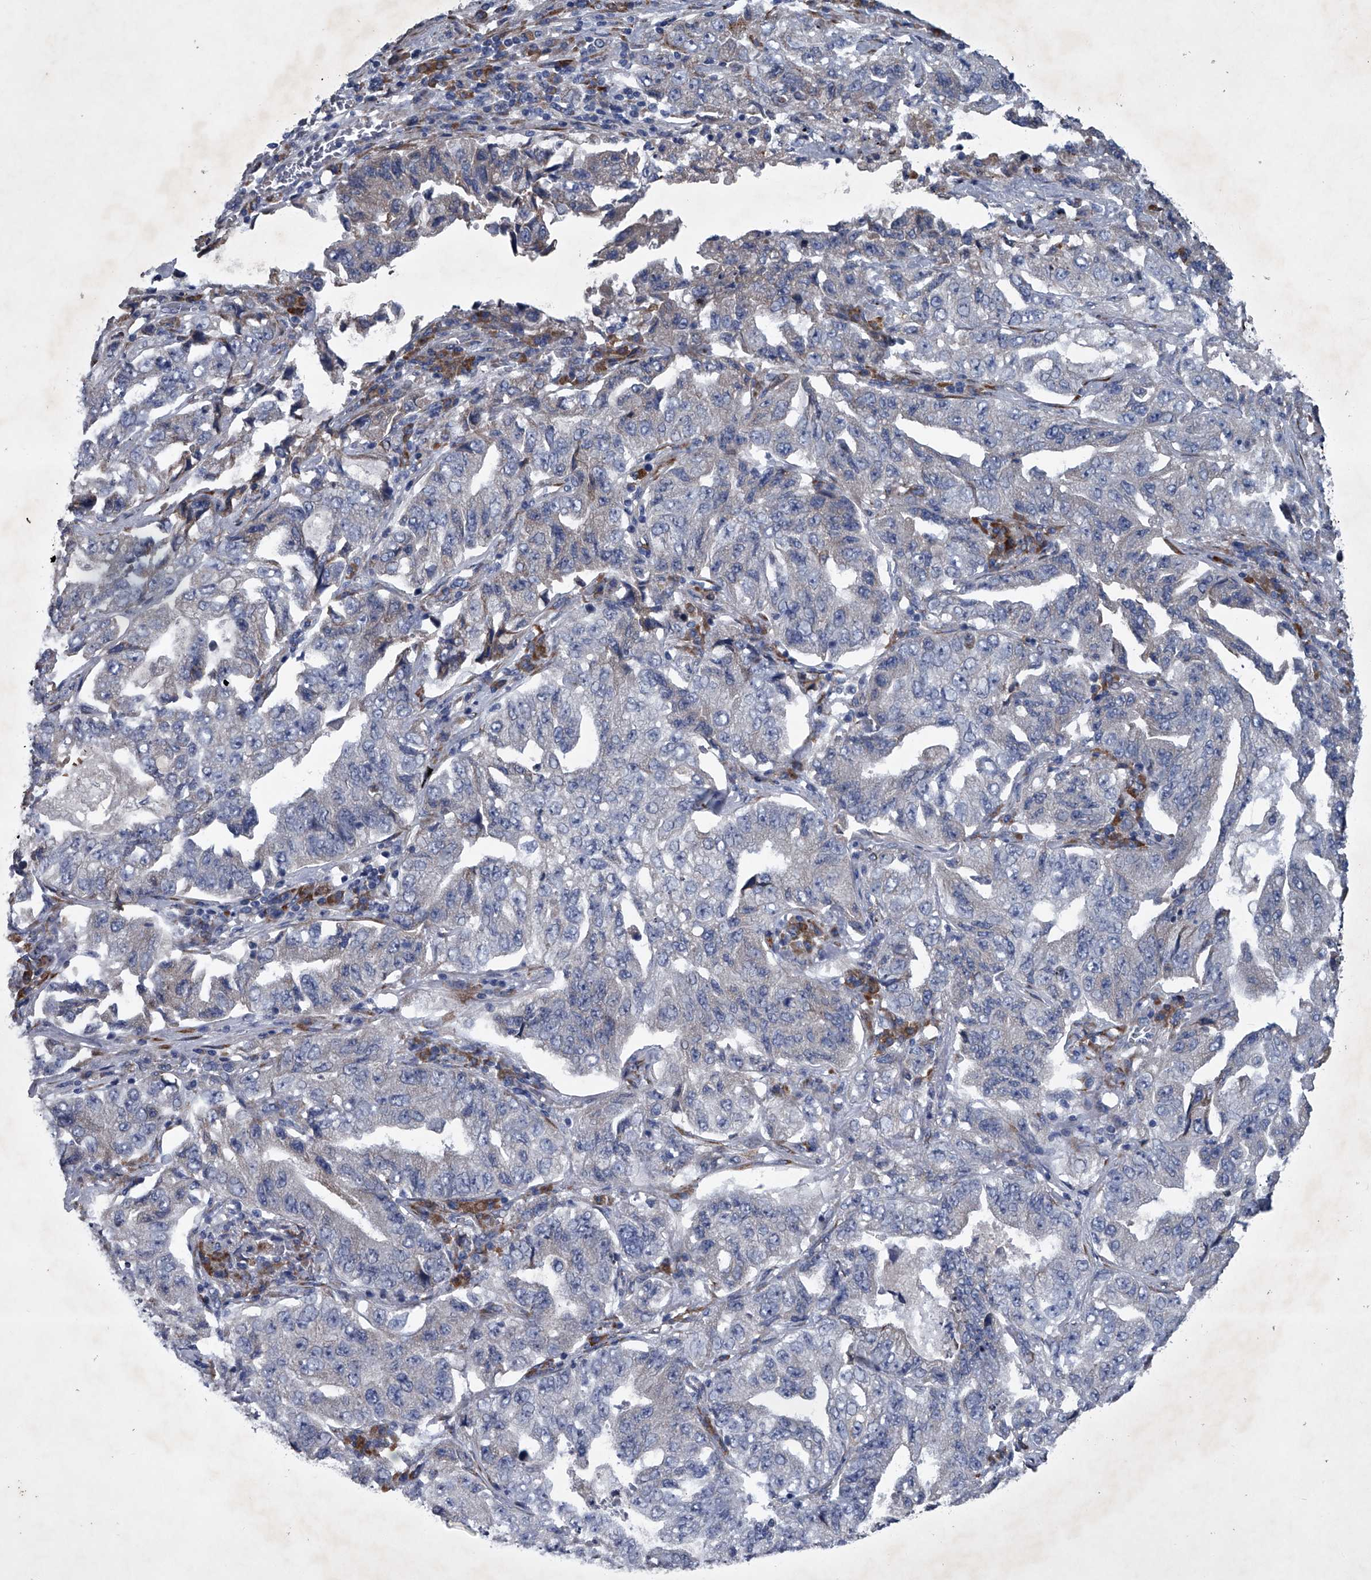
{"staining": {"intensity": "negative", "quantity": "none", "location": "none"}, "tissue": "lung cancer", "cell_type": "Tumor cells", "image_type": "cancer", "snomed": [{"axis": "morphology", "description": "Adenocarcinoma, NOS"}, {"axis": "topography", "description": "Lung"}], "caption": "An image of lung adenocarcinoma stained for a protein demonstrates no brown staining in tumor cells. The staining was performed using DAB to visualize the protein expression in brown, while the nuclei were stained in blue with hematoxylin (Magnification: 20x).", "gene": "ABCG1", "patient": {"sex": "female", "age": 51}}